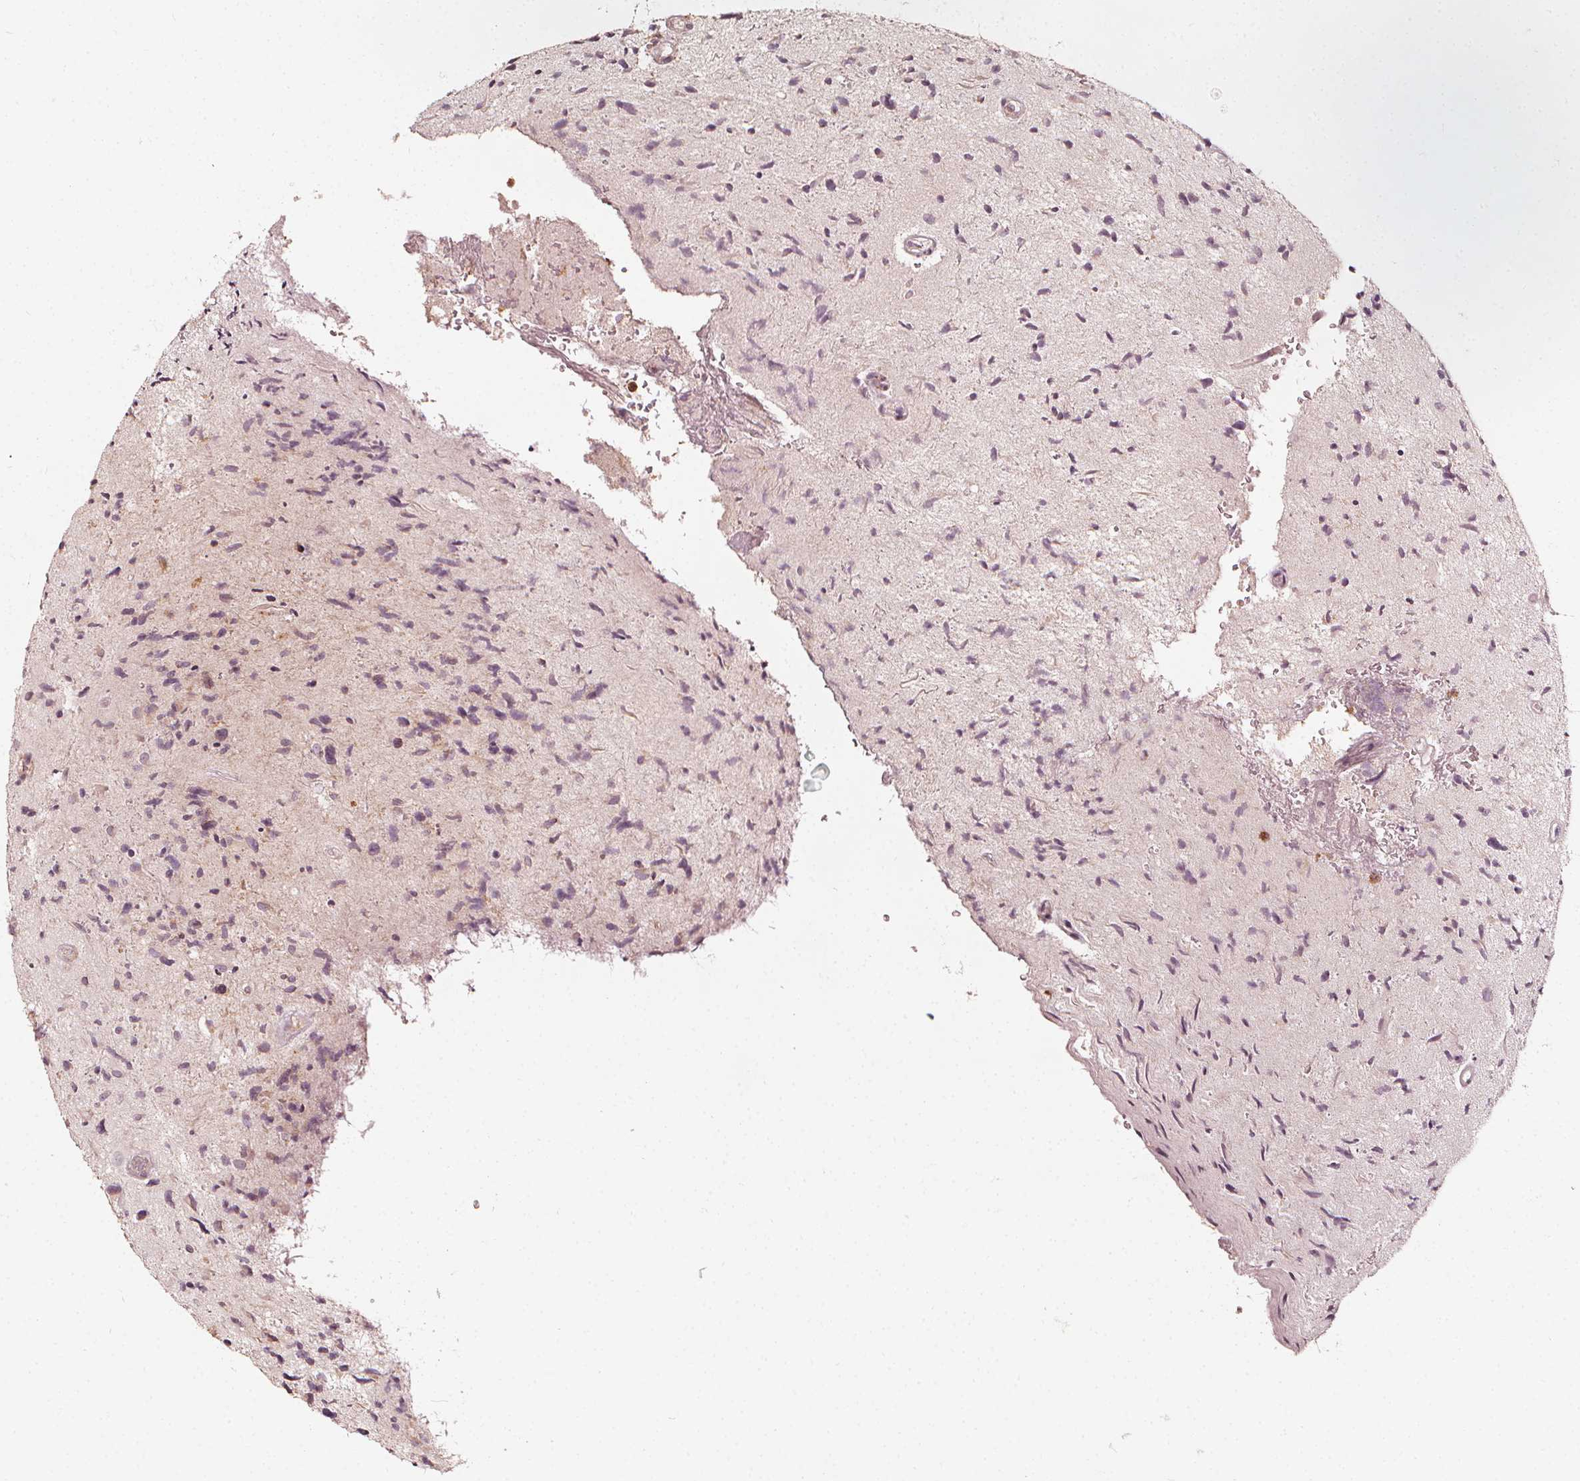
{"staining": {"intensity": "negative", "quantity": "none", "location": "none"}, "tissue": "glioma", "cell_type": "Tumor cells", "image_type": "cancer", "snomed": [{"axis": "morphology", "description": "Glioma, malignant, High grade"}, {"axis": "topography", "description": "Brain"}], "caption": "There is no significant staining in tumor cells of malignant high-grade glioma.", "gene": "NPC1L1", "patient": {"sex": "male", "age": 54}}